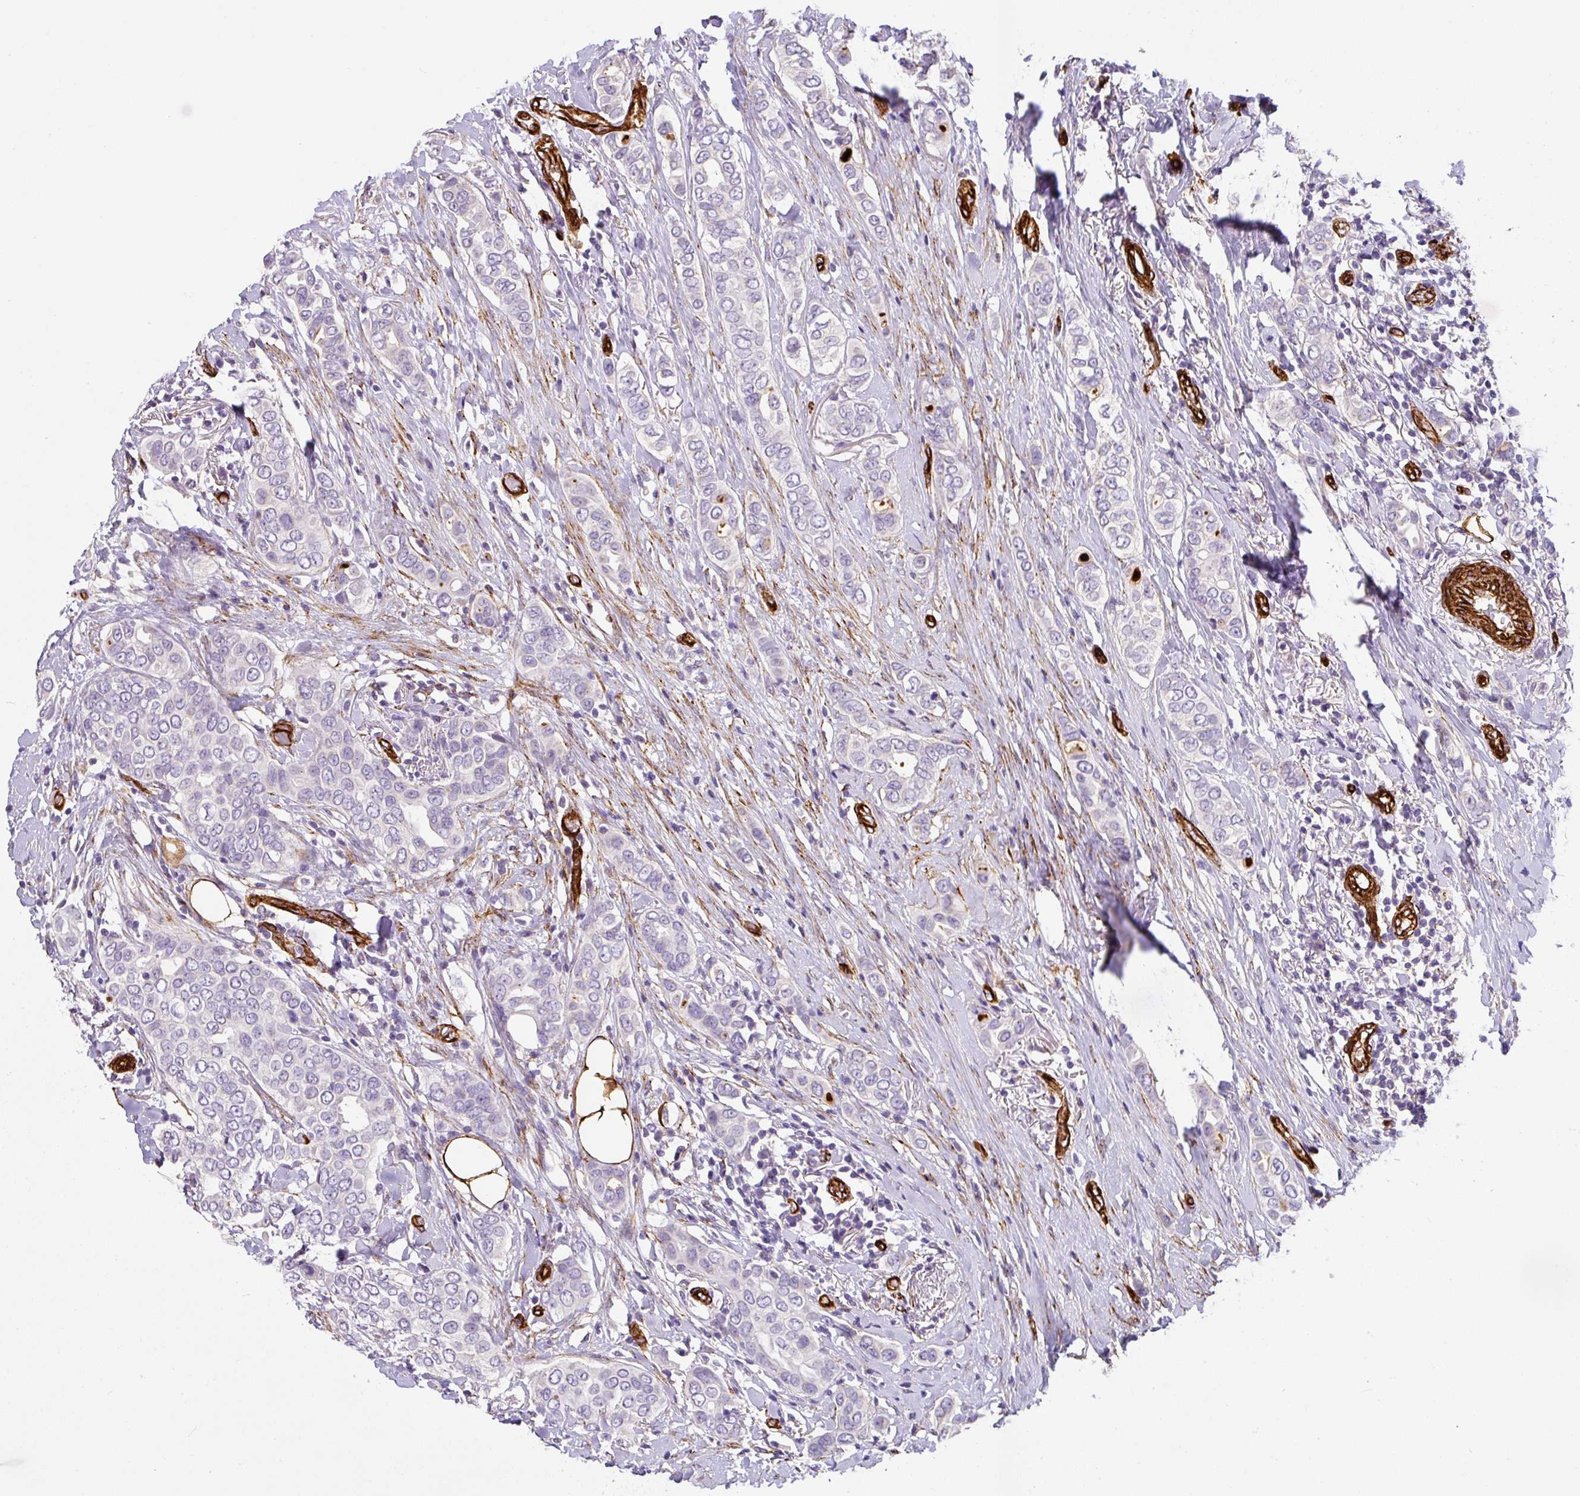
{"staining": {"intensity": "negative", "quantity": "none", "location": "none"}, "tissue": "breast cancer", "cell_type": "Tumor cells", "image_type": "cancer", "snomed": [{"axis": "morphology", "description": "Lobular carcinoma"}, {"axis": "topography", "description": "Breast"}], "caption": "Tumor cells are negative for protein expression in human lobular carcinoma (breast). The staining was performed using DAB to visualize the protein expression in brown, while the nuclei were stained in blue with hematoxylin (Magnification: 20x).", "gene": "SLC25A17", "patient": {"sex": "female", "age": 51}}